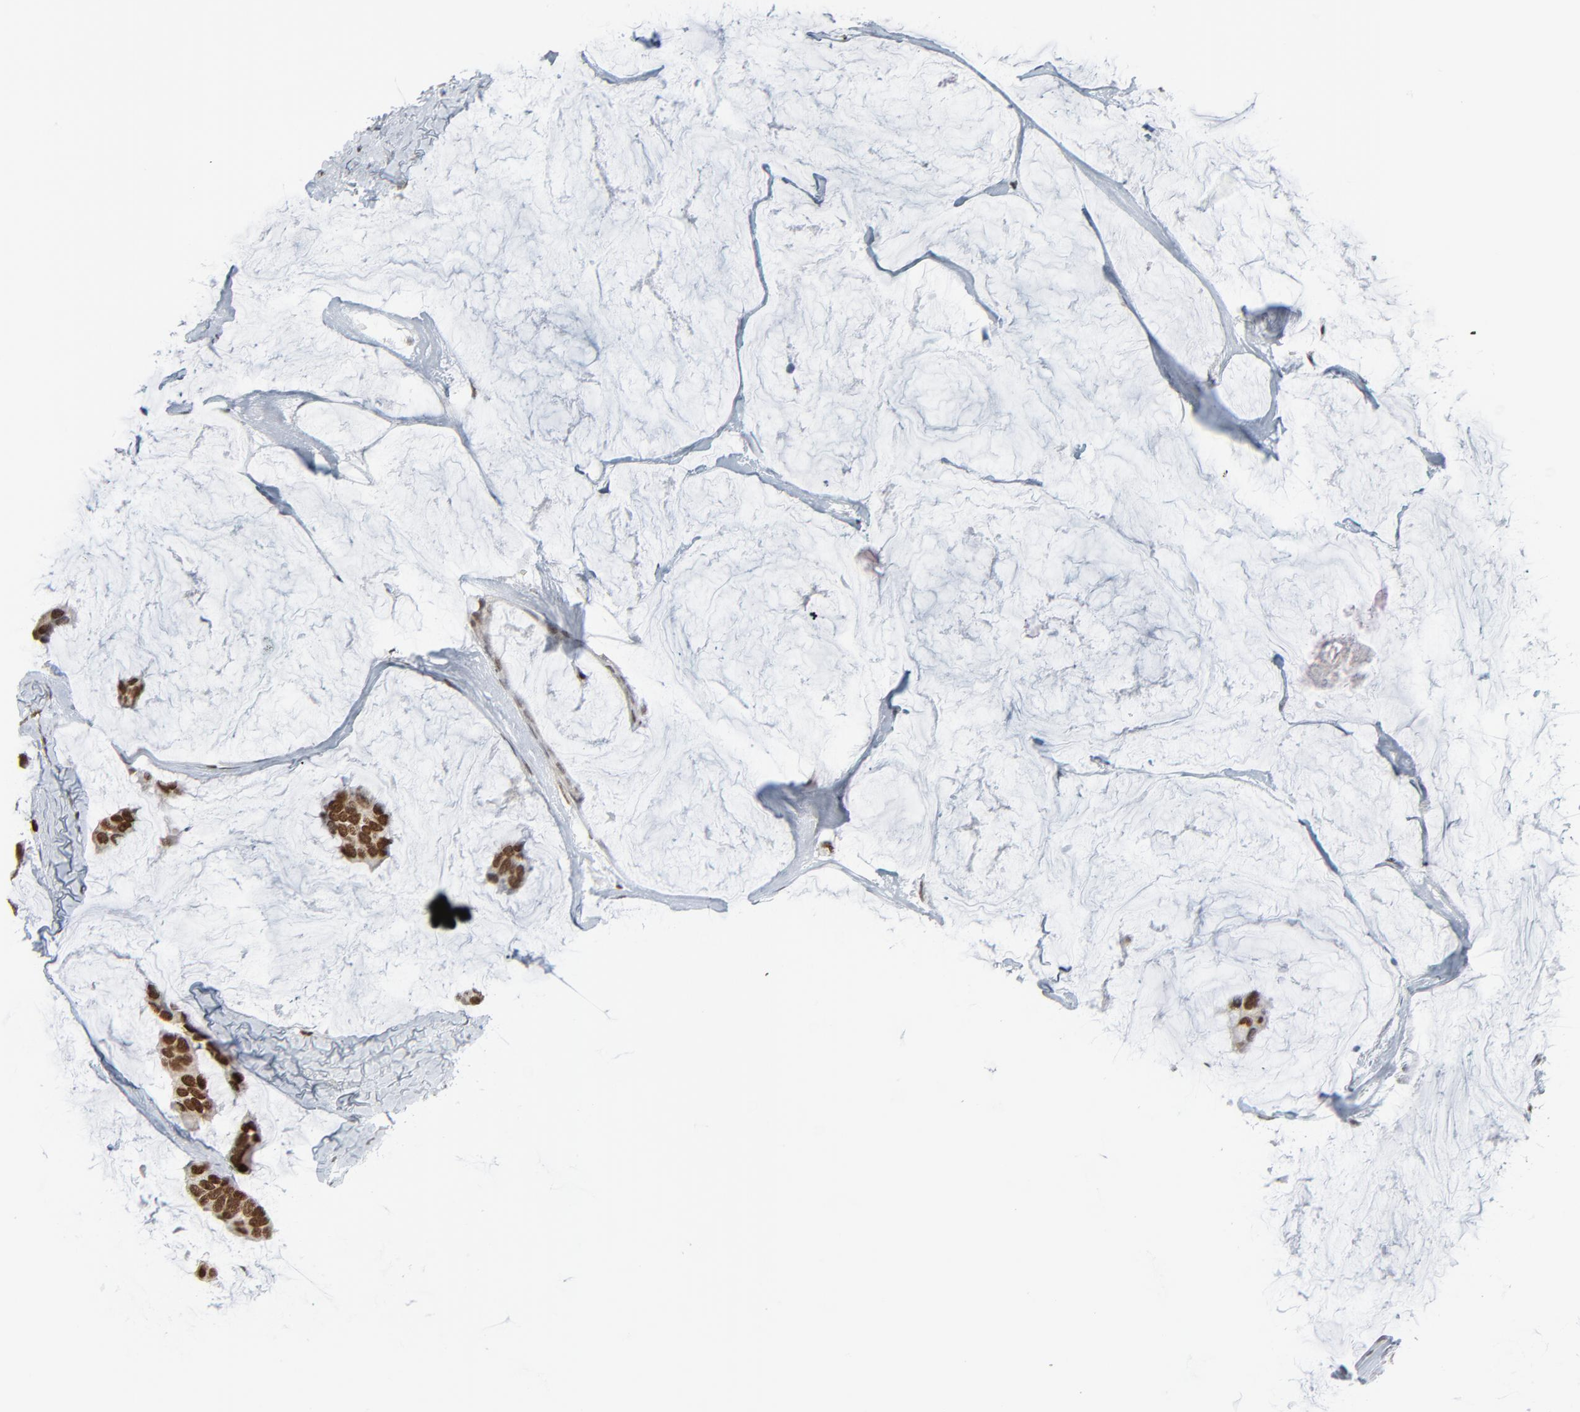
{"staining": {"intensity": "strong", "quantity": ">75%", "location": "nuclear"}, "tissue": "breast cancer", "cell_type": "Tumor cells", "image_type": "cancer", "snomed": [{"axis": "morphology", "description": "Normal tissue, NOS"}, {"axis": "morphology", "description": "Duct carcinoma"}, {"axis": "topography", "description": "Breast"}], "caption": "Tumor cells exhibit high levels of strong nuclear positivity in about >75% of cells in breast cancer (invasive ductal carcinoma).", "gene": "CUX1", "patient": {"sex": "female", "age": 50}}